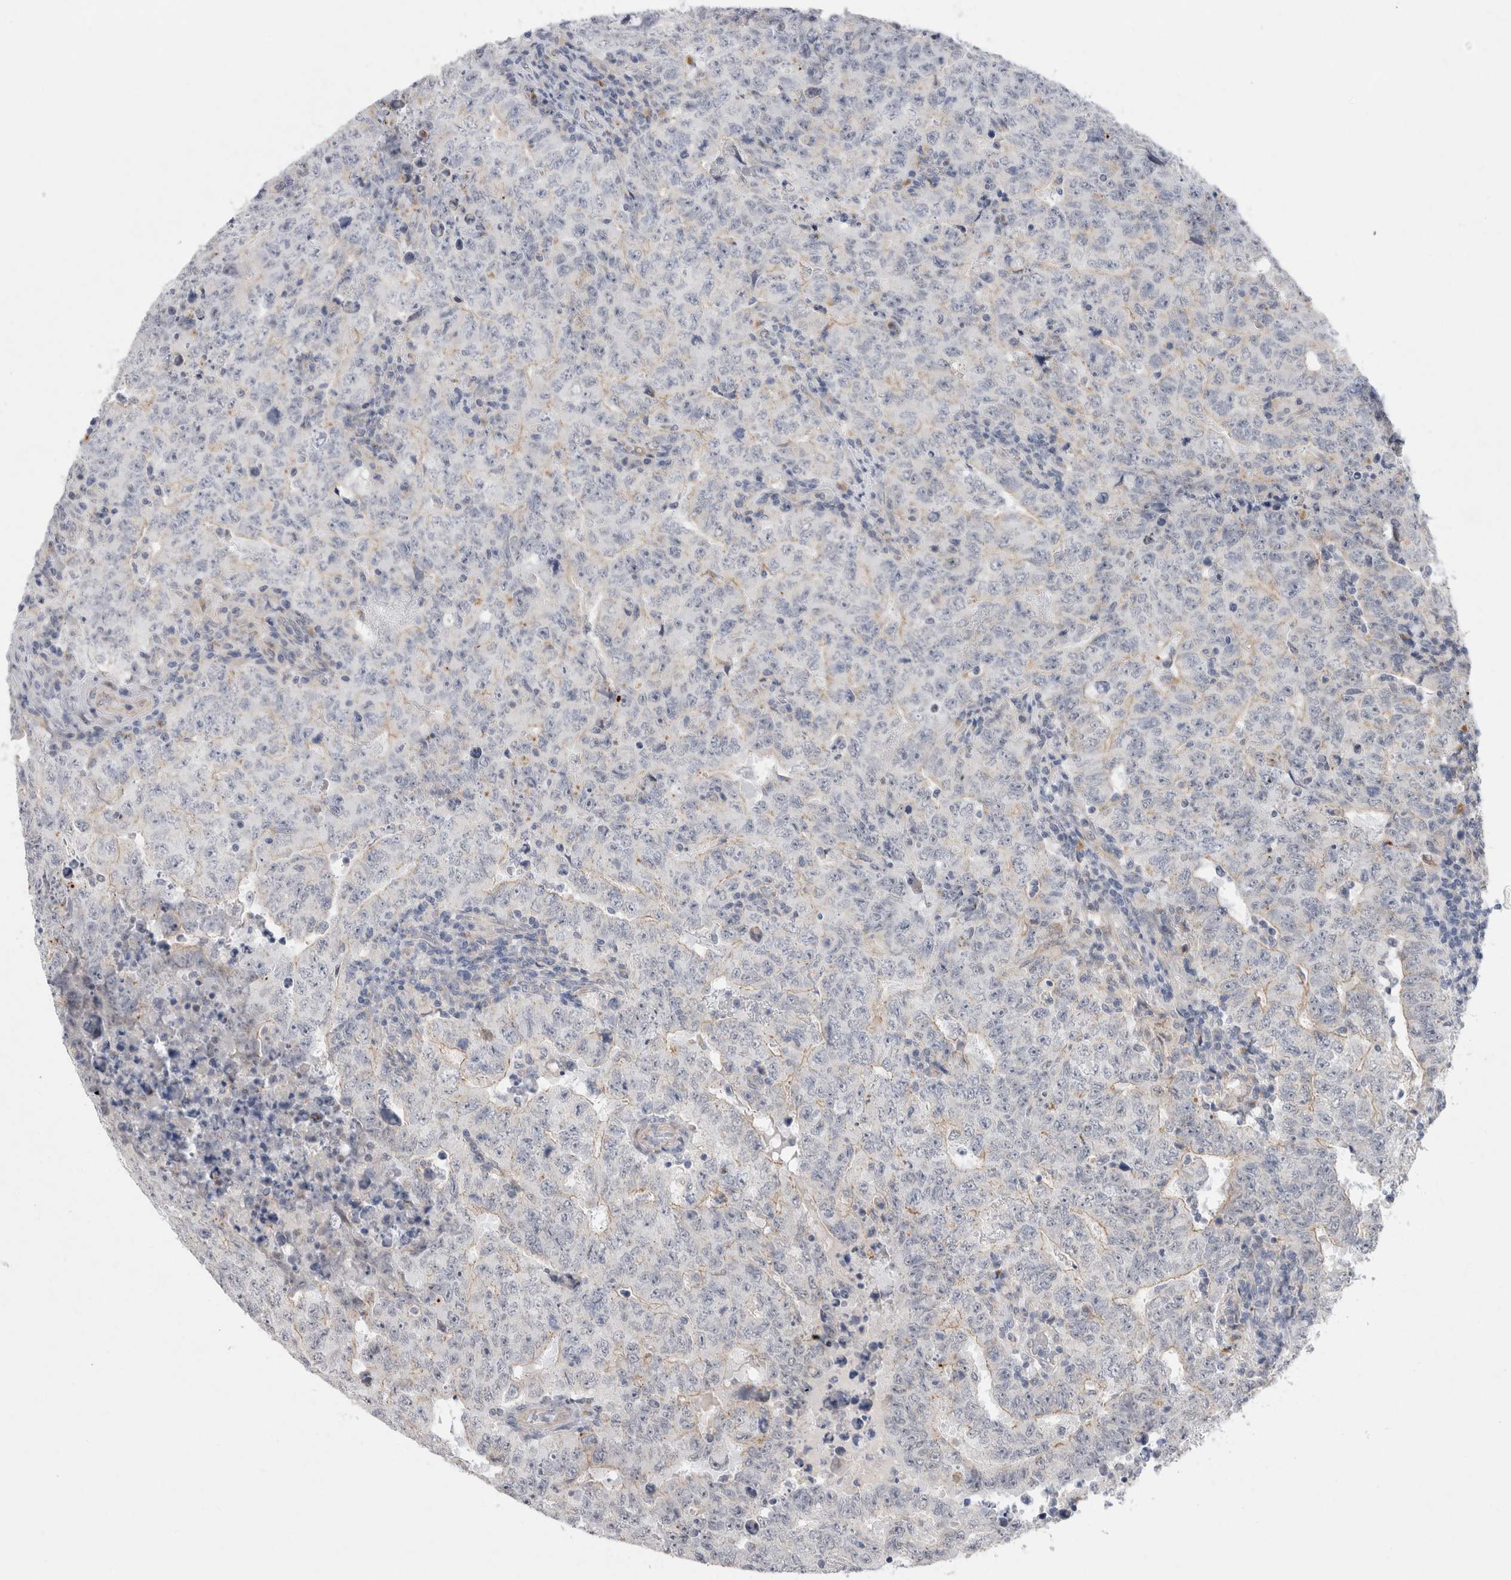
{"staining": {"intensity": "negative", "quantity": "none", "location": "none"}, "tissue": "testis cancer", "cell_type": "Tumor cells", "image_type": "cancer", "snomed": [{"axis": "morphology", "description": "Carcinoma, Embryonal, NOS"}, {"axis": "topography", "description": "Testis"}], "caption": "Immunohistochemical staining of human embryonal carcinoma (testis) shows no significant expression in tumor cells.", "gene": "GAA", "patient": {"sex": "male", "age": 26}}